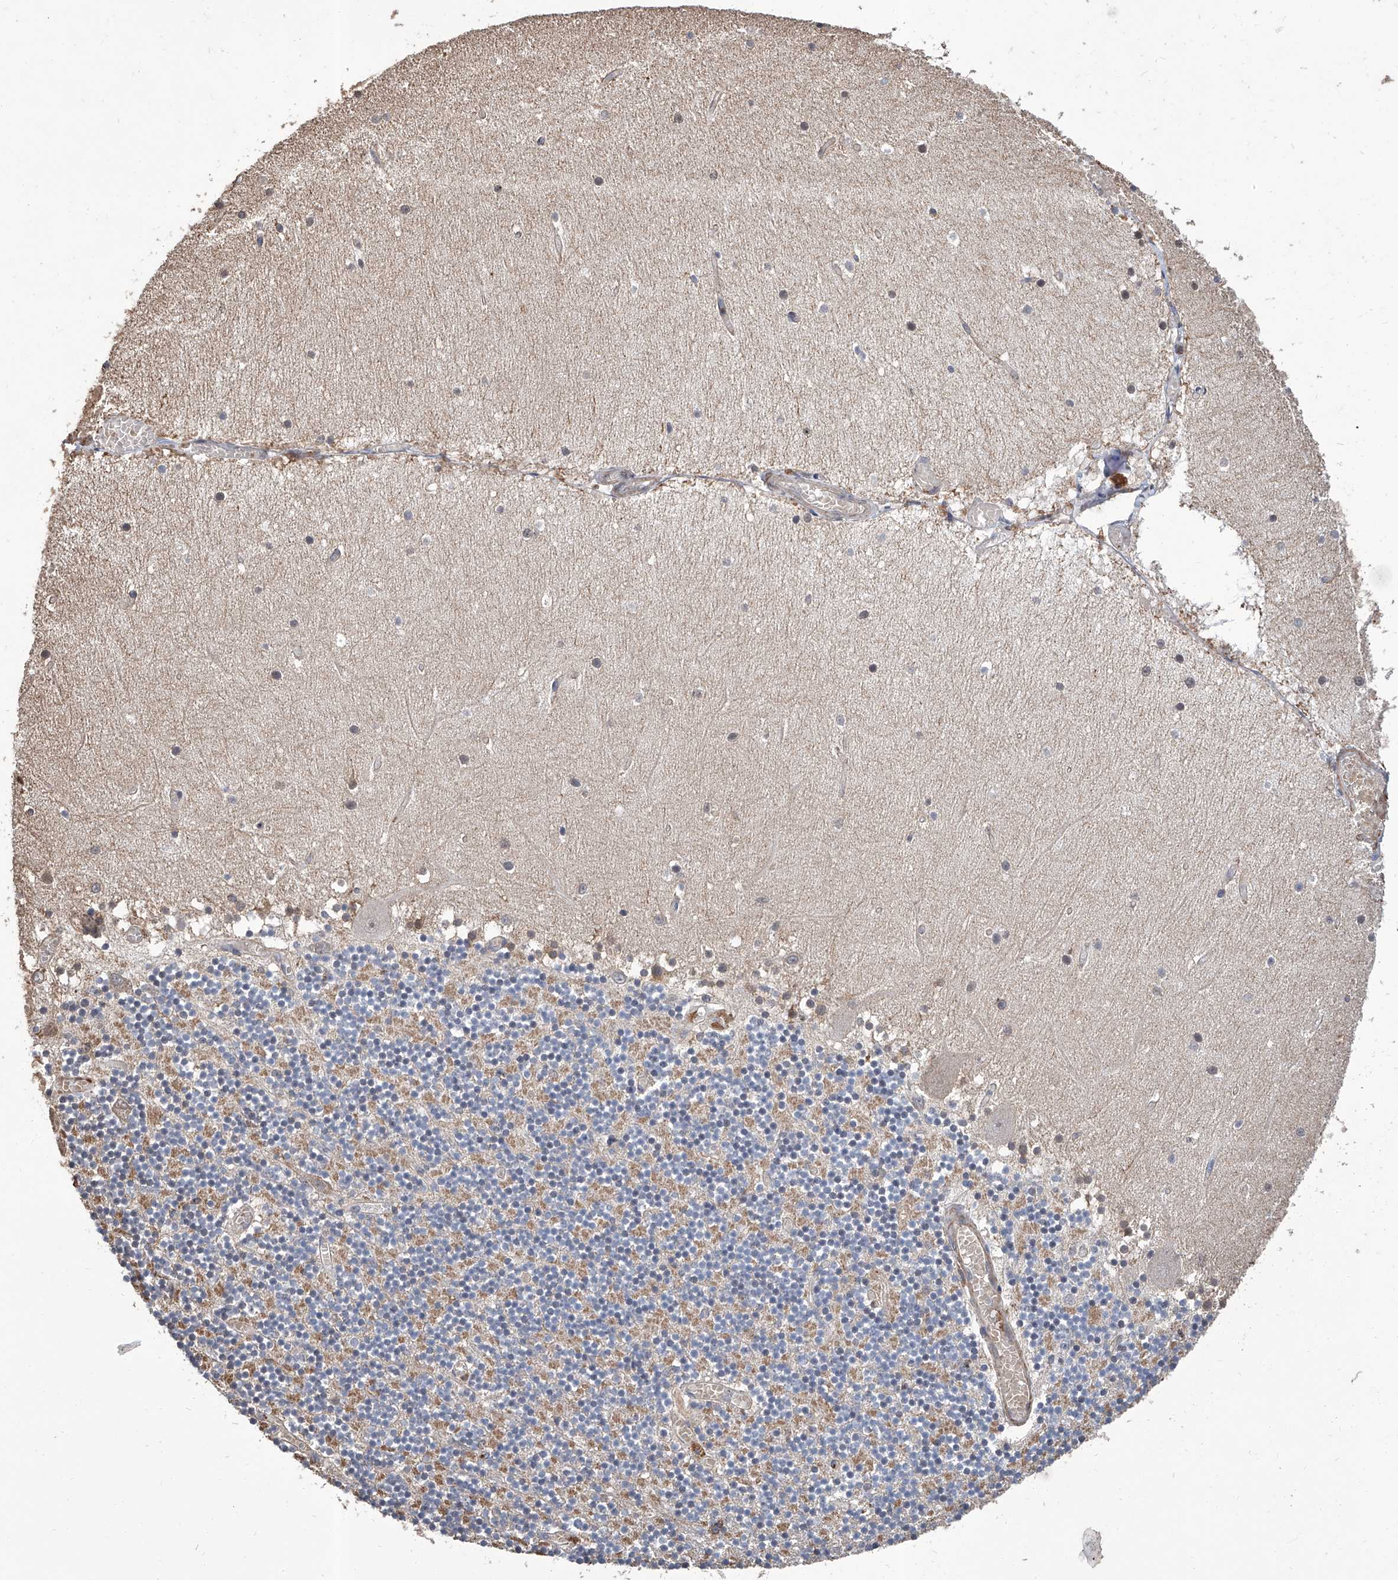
{"staining": {"intensity": "negative", "quantity": "none", "location": "none"}, "tissue": "cerebellum", "cell_type": "Cells in granular layer", "image_type": "normal", "snomed": [{"axis": "morphology", "description": "Normal tissue, NOS"}, {"axis": "topography", "description": "Cerebellum"}], "caption": "IHC histopathology image of unremarkable human cerebellum stained for a protein (brown), which demonstrates no expression in cells in granular layer.", "gene": "GPT", "patient": {"sex": "female", "age": 28}}